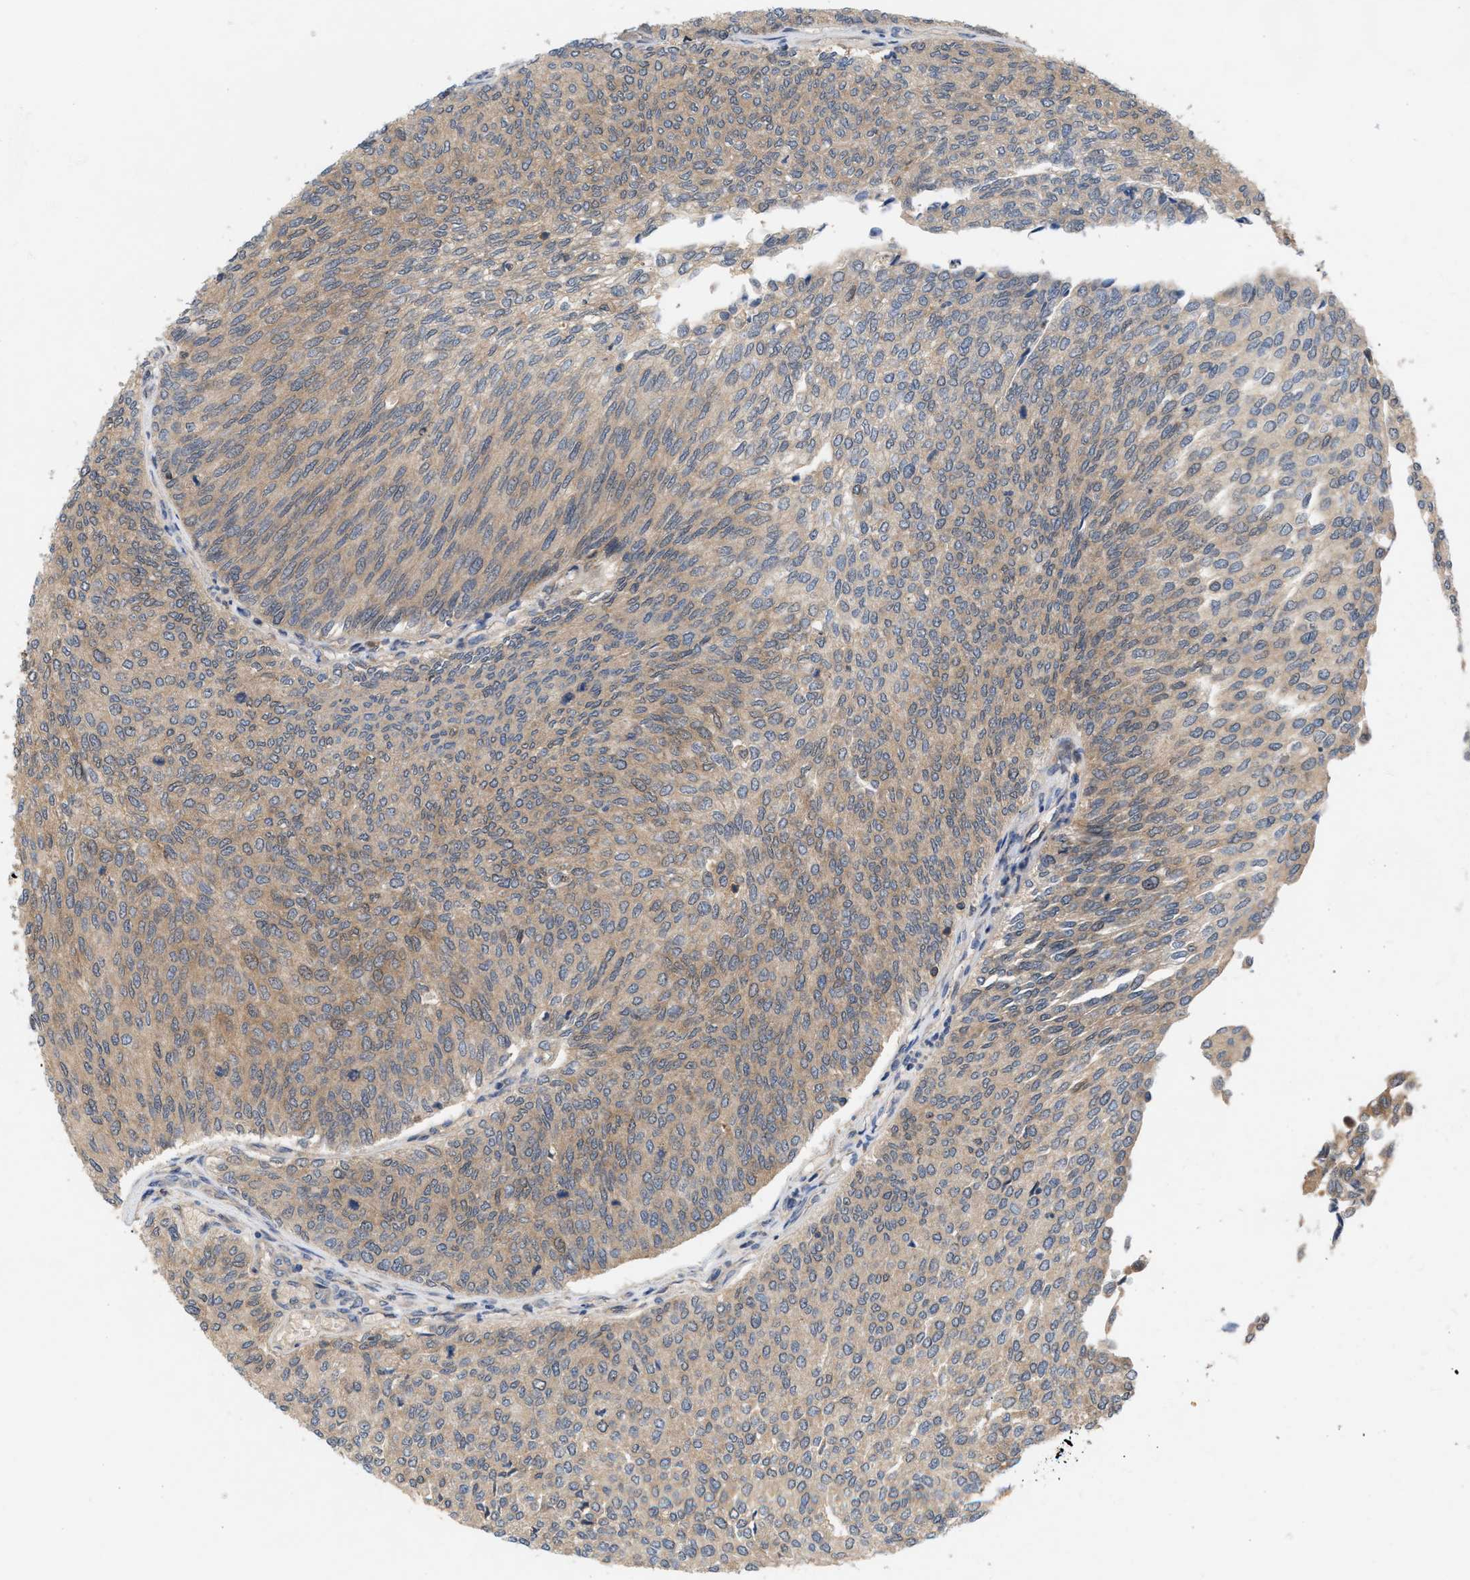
{"staining": {"intensity": "weak", "quantity": ">75%", "location": "cytoplasmic/membranous"}, "tissue": "urothelial cancer", "cell_type": "Tumor cells", "image_type": "cancer", "snomed": [{"axis": "morphology", "description": "Urothelial carcinoma, Low grade"}, {"axis": "topography", "description": "Urinary bladder"}], "caption": "Immunohistochemistry (DAB) staining of human low-grade urothelial carcinoma shows weak cytoplasmic/membranous protein positivity in approximately >75% of tumor cells.", "gene": "GLOD4", "patient": {"sex": "female", "age": 79}}